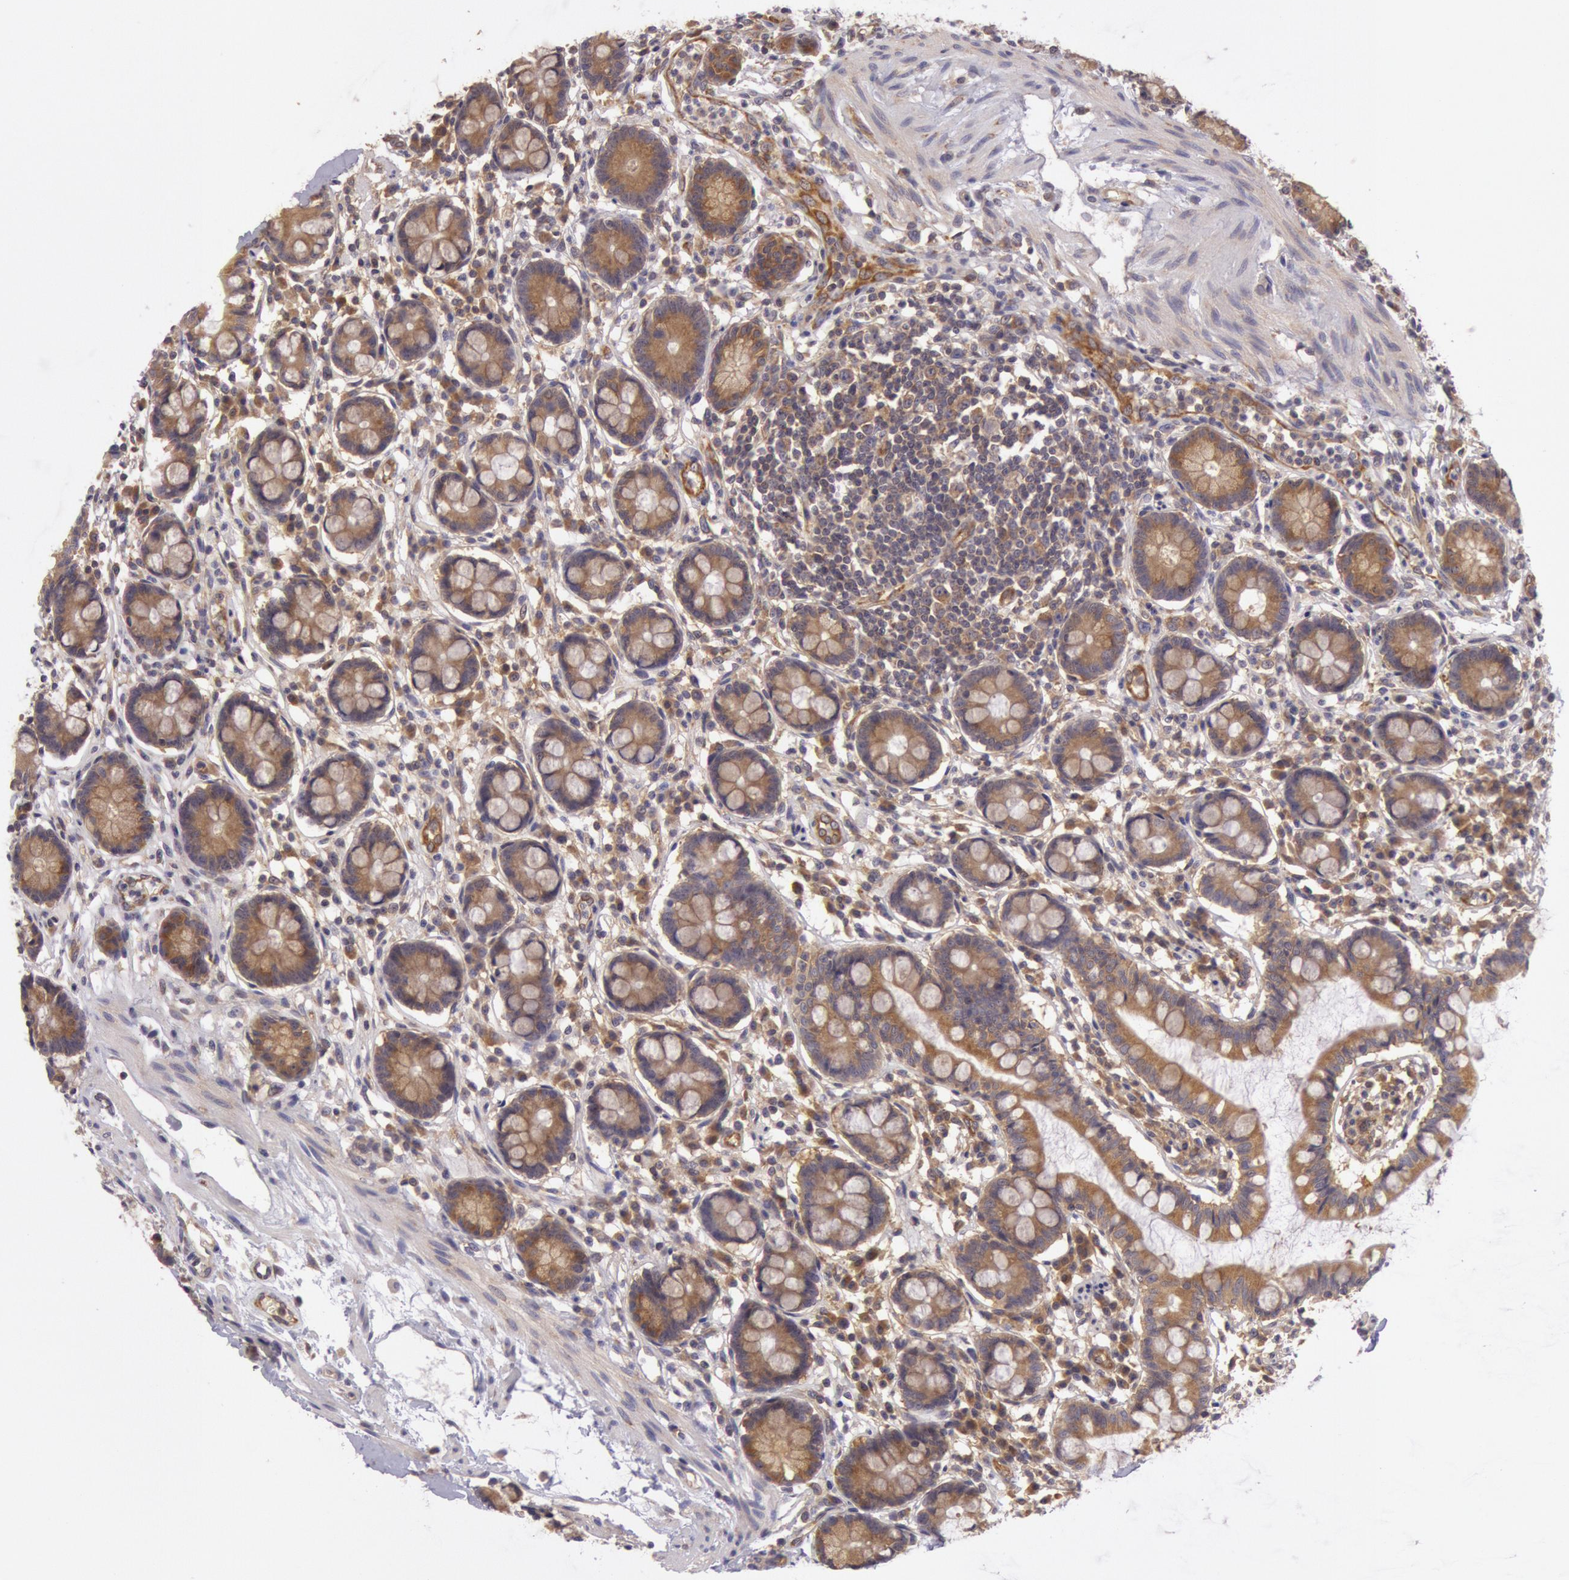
{"staining": {"intensity": "moderate", "quantity": ">75%", "location": "cytoplasmic/membranous"}, "tissue": "small intestine", "cell_type": "Glandular cells", "image_type": "normal", "snomed": [{"axis": "morphology", "description": "Normal tissue, NOS"}, {"axis": "topography", "description": "Small intestine"}], "caption": "About >75% of glandular cells in normal human small intestine reveal moderate cytoplasmic/membranous protein staining as visualized by brown immunohistochemical staining.", "gene": "CHUK", "patient": {"sex": "female", "age": 61}}